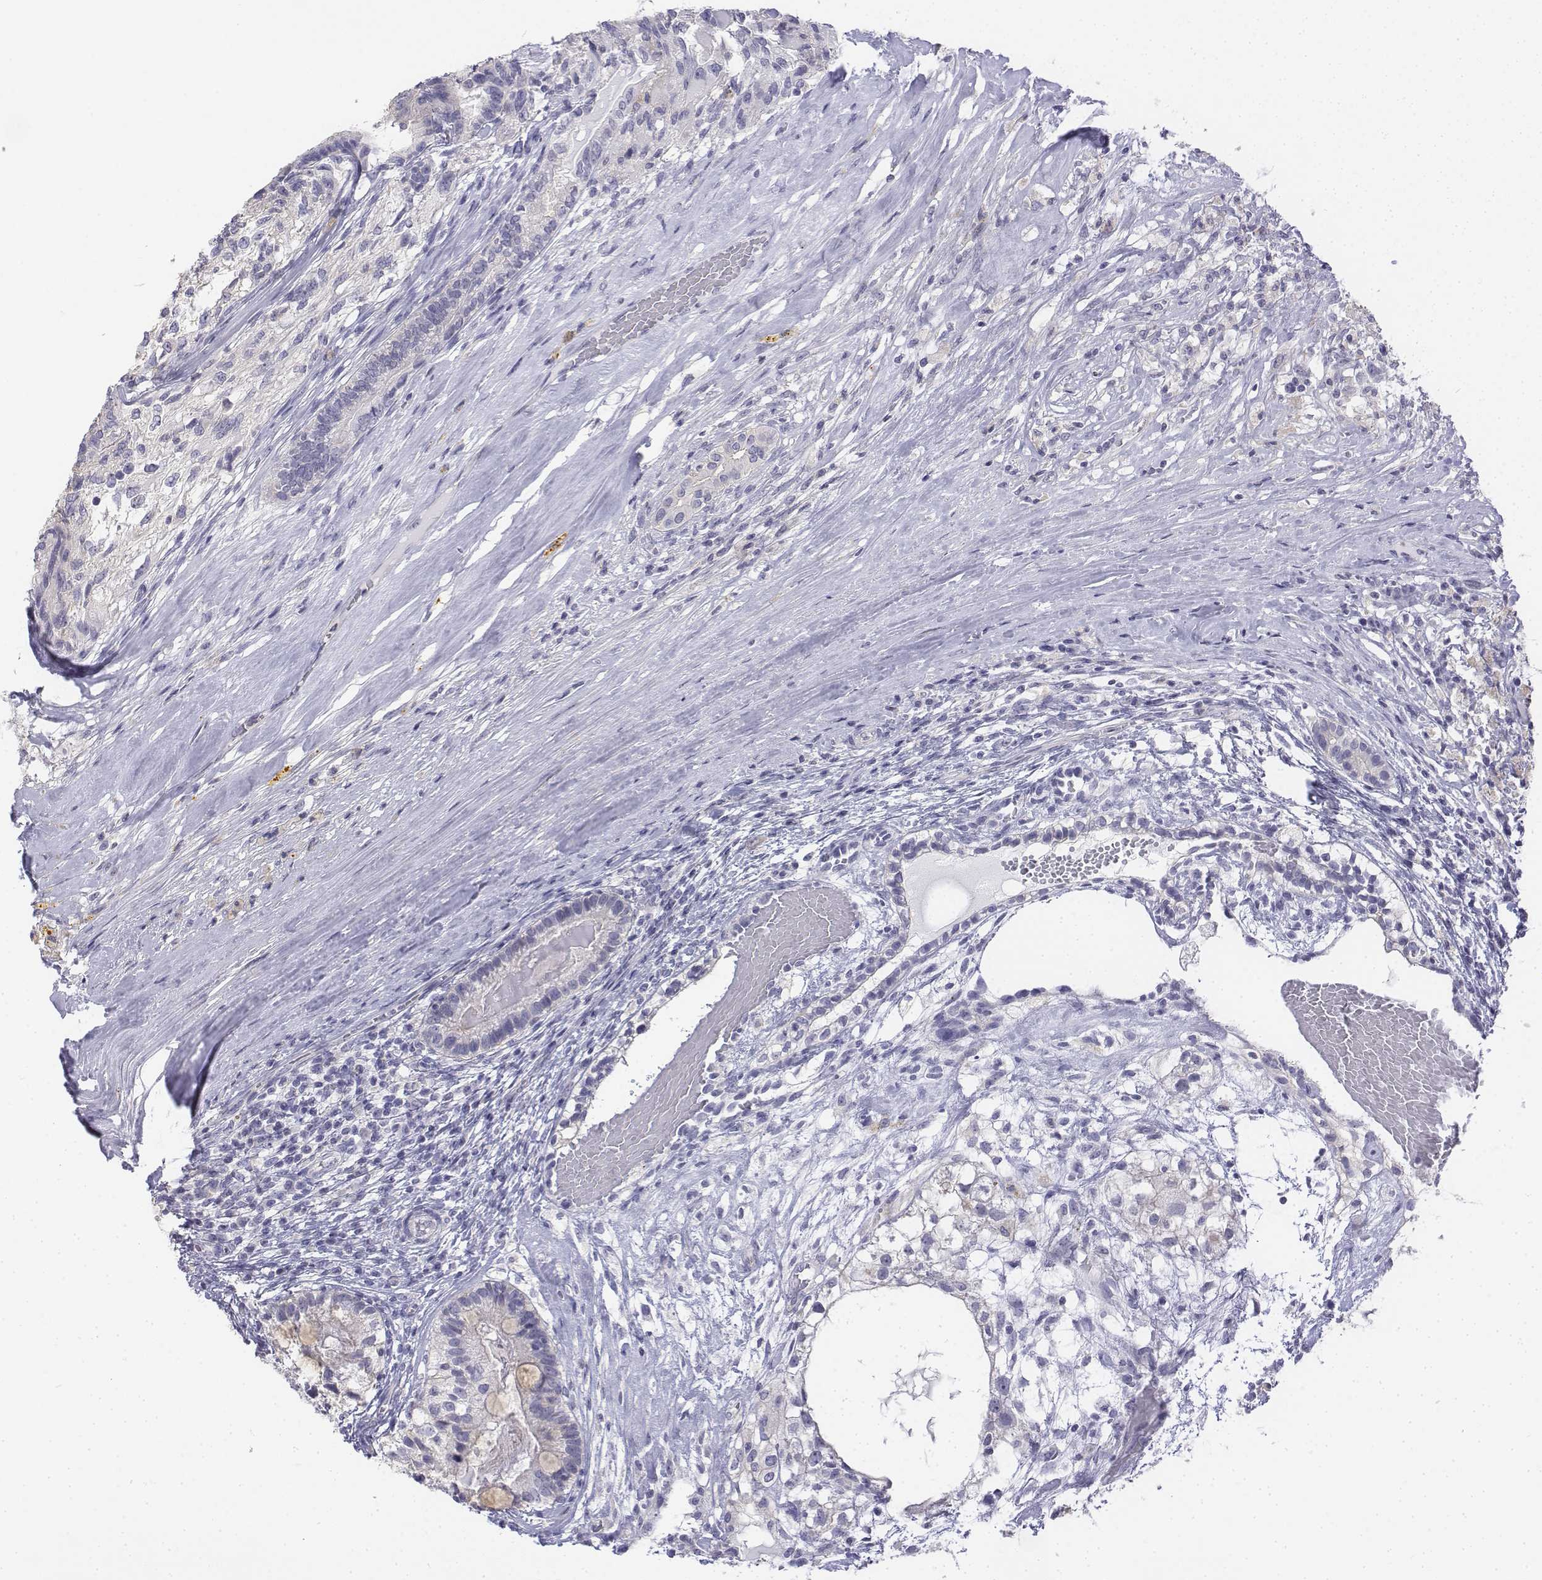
{"staining": {"intensity": "negative", "quantity": "none", "location": "none"}, "tissue": "testis cancer", "cell_type": "Tumor cells", "image_type": "cancer", "snomed": [{"axis": "morphology", "description": "Seminoma, NOS"}, {"axis": "morphology", "description": "Carcinoma, Embryonal, NOS"}, {"axis": "topography", "description": "Testis"}], "caption": "DAB immunohistochemical staining of human testis embryonal carcinoma reveals no significant expression in tumor cells.", "gene": "LGSN", "patient": {"sex": "male", "age": 41}}